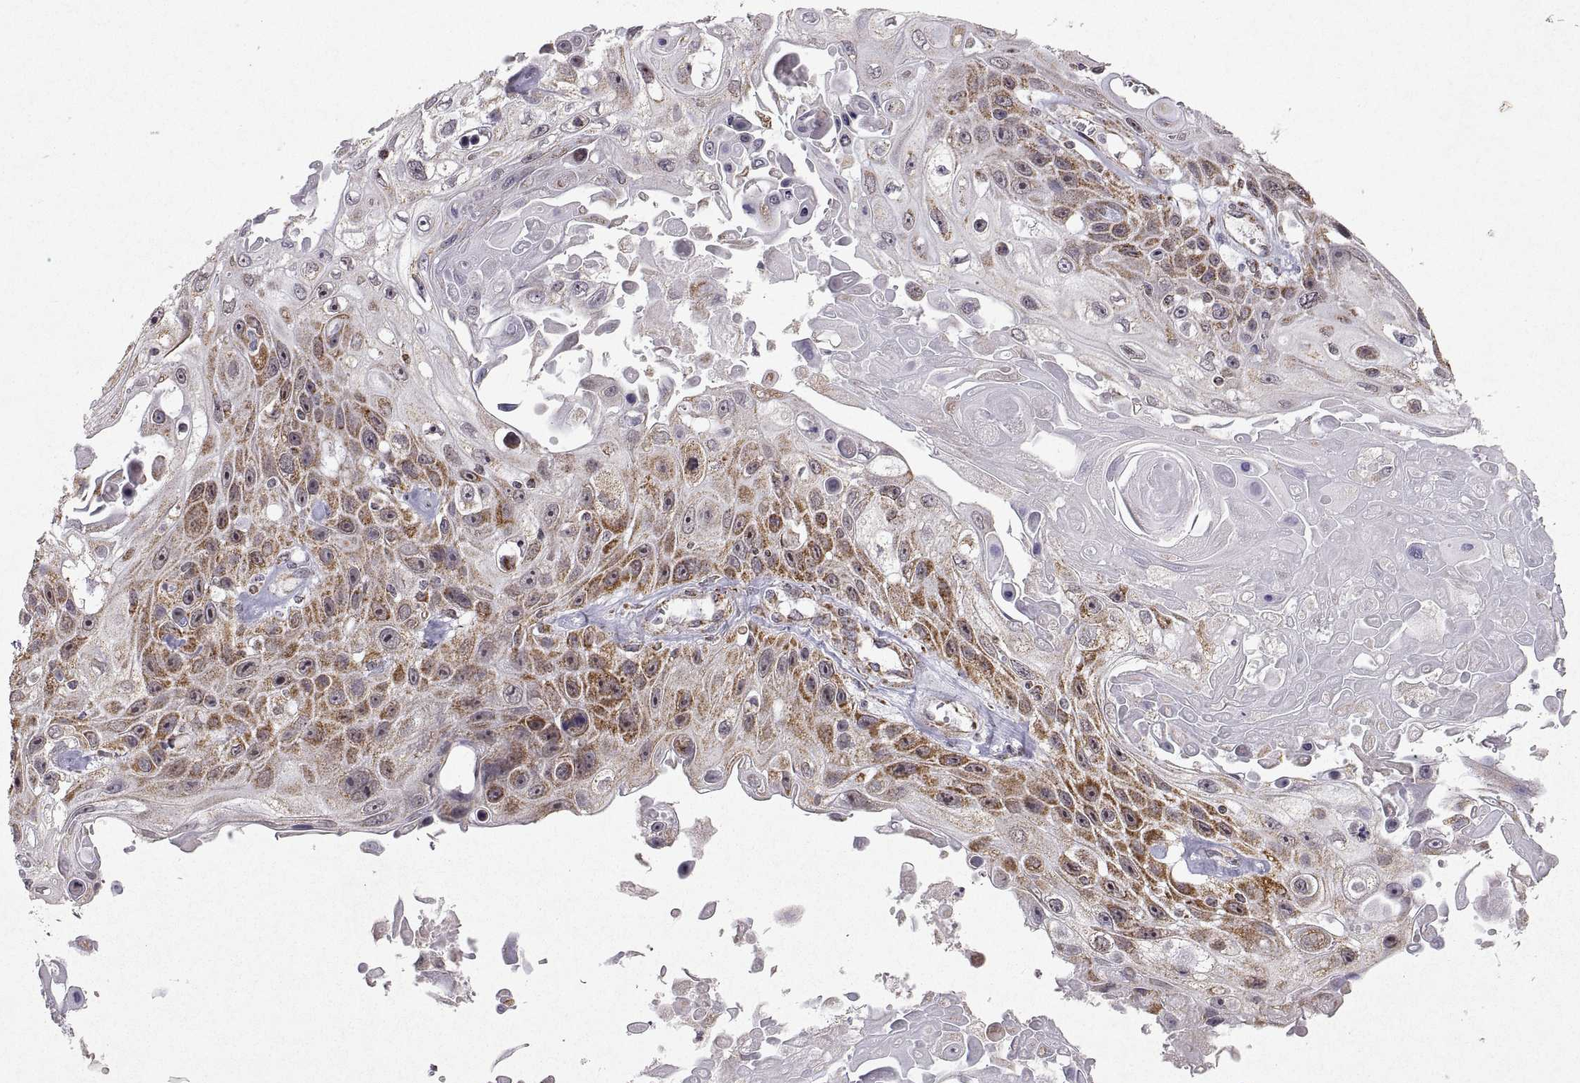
{"staining": {"intensity": "moderate", "quantity": "25%-75%", "location": "cytoplasmic/membranous"}, "tissue": "skin cancer", "cell_type": "Tumor cells", "image_type": "cancer", "snomed": [{"axis": "morphology", "description": "Squamous cell carcinoma, NOS"}, {"axis": "topography", "description": "Skin"}], "caption": "The immunohistochemical stain shows moderate cytoplasmic/membranous staining in tumor cells of skin squamous cell carcinoma tissue.", "gene": "MANBAL", "patient": {"sex": "male", "age": 82}}